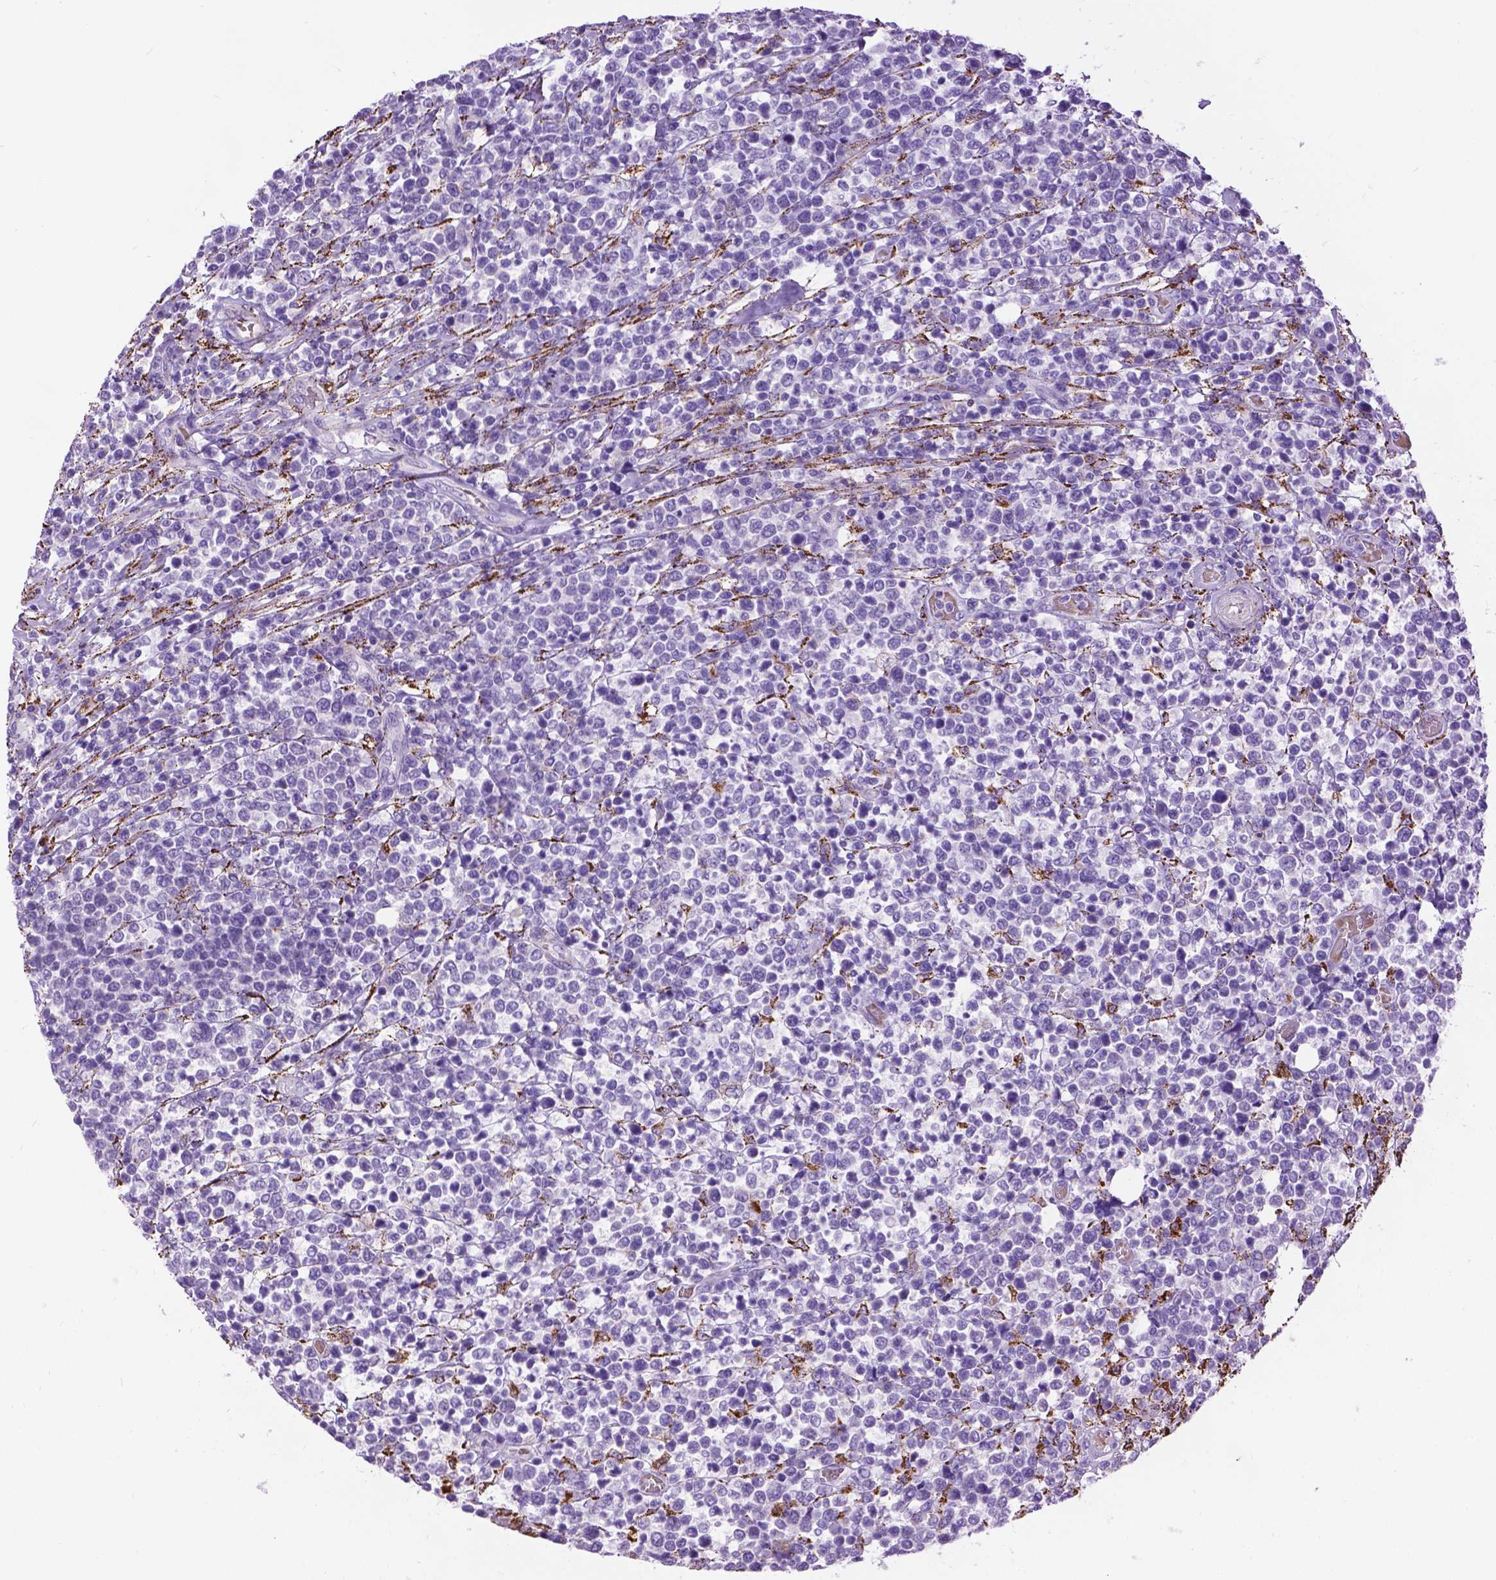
{"staining": {"intensity": "negative", "quantity": "none", "location": "none"}, "tissue": "lymphoma", "cell_type": "Tumor cells", "image_type": "cancer", "snomed": [{"axis": "morphology", "description": "Malignant lymphoma, non-Hodgkin's type, High grade"}, {"axis": "topography", "description": "Soft tissue"}], "caption": "Tumor cells are negative for brown protein staining in lymphoma.", "gene": "TMEM132E", "patient": {"sex": "female", "age": 56}}